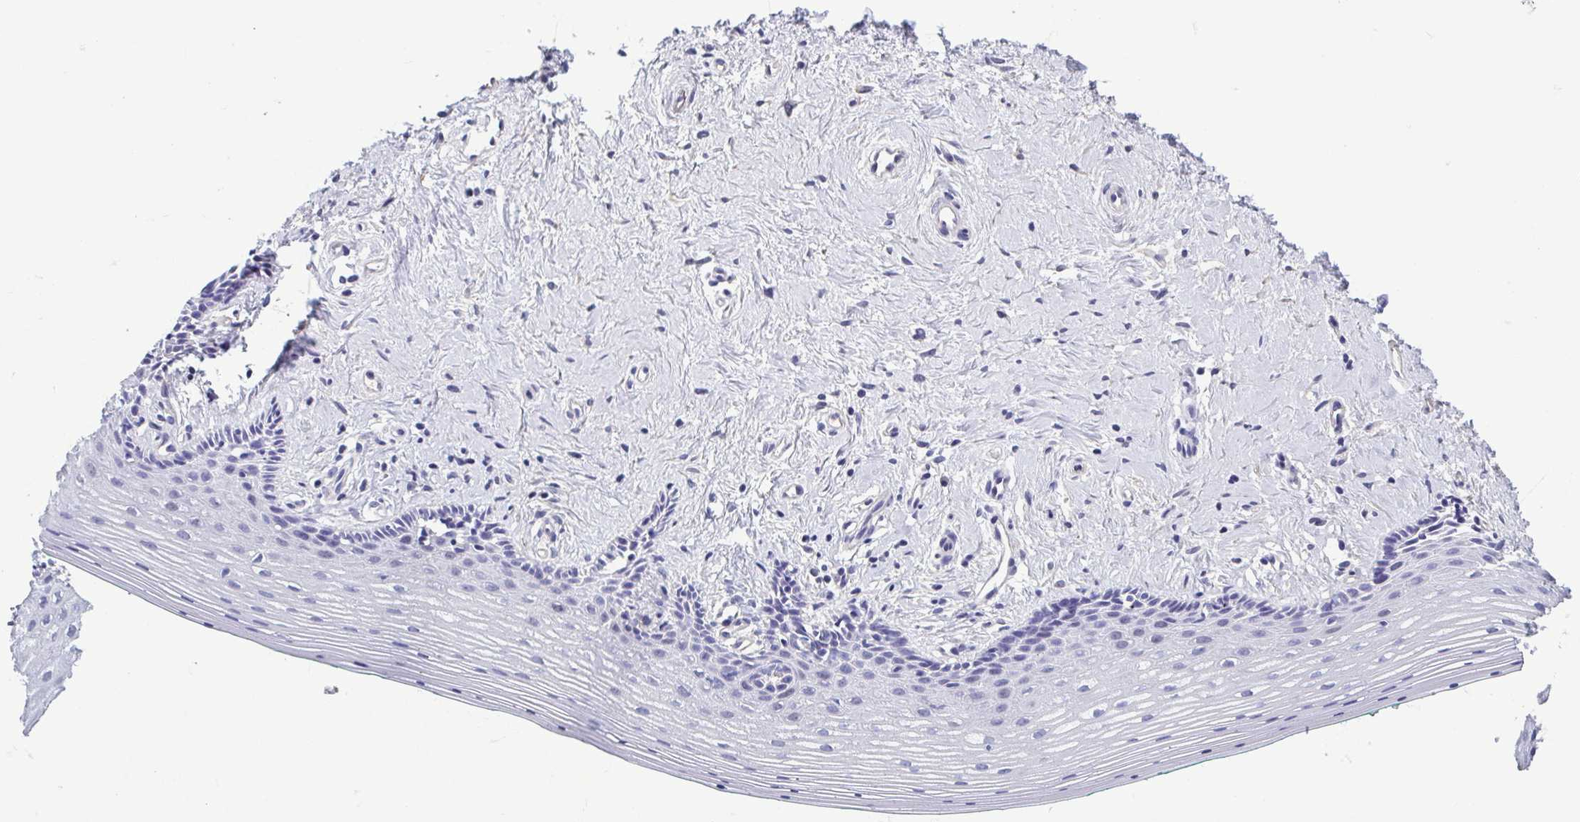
{"staining": {"intensity": "negative", "quantity": "none", "location": "none"}, "tissue": "vagina", "cell_type": "Squamous epithelial cells", "image_type": "normal", "snomed": [{"axis": "morphology", "description": "Normal tissue, NOS"}, {"axis": "topography", "description": "Vagina"}], "caption": "A high-resolution micrograph shows immunohistochemistry staining of unremarkable vagina, which shows no significant positivity in squamous epithelial cells. The staining was performed using DAB (3,3'-diaminobenzidine) to visualize the protein expression in brown, while the nuclei were stained in blue with hematoxylin (Magnification: 20x).", "gene": "MORC4", "patient": {"sex": "female", "age": 42}}